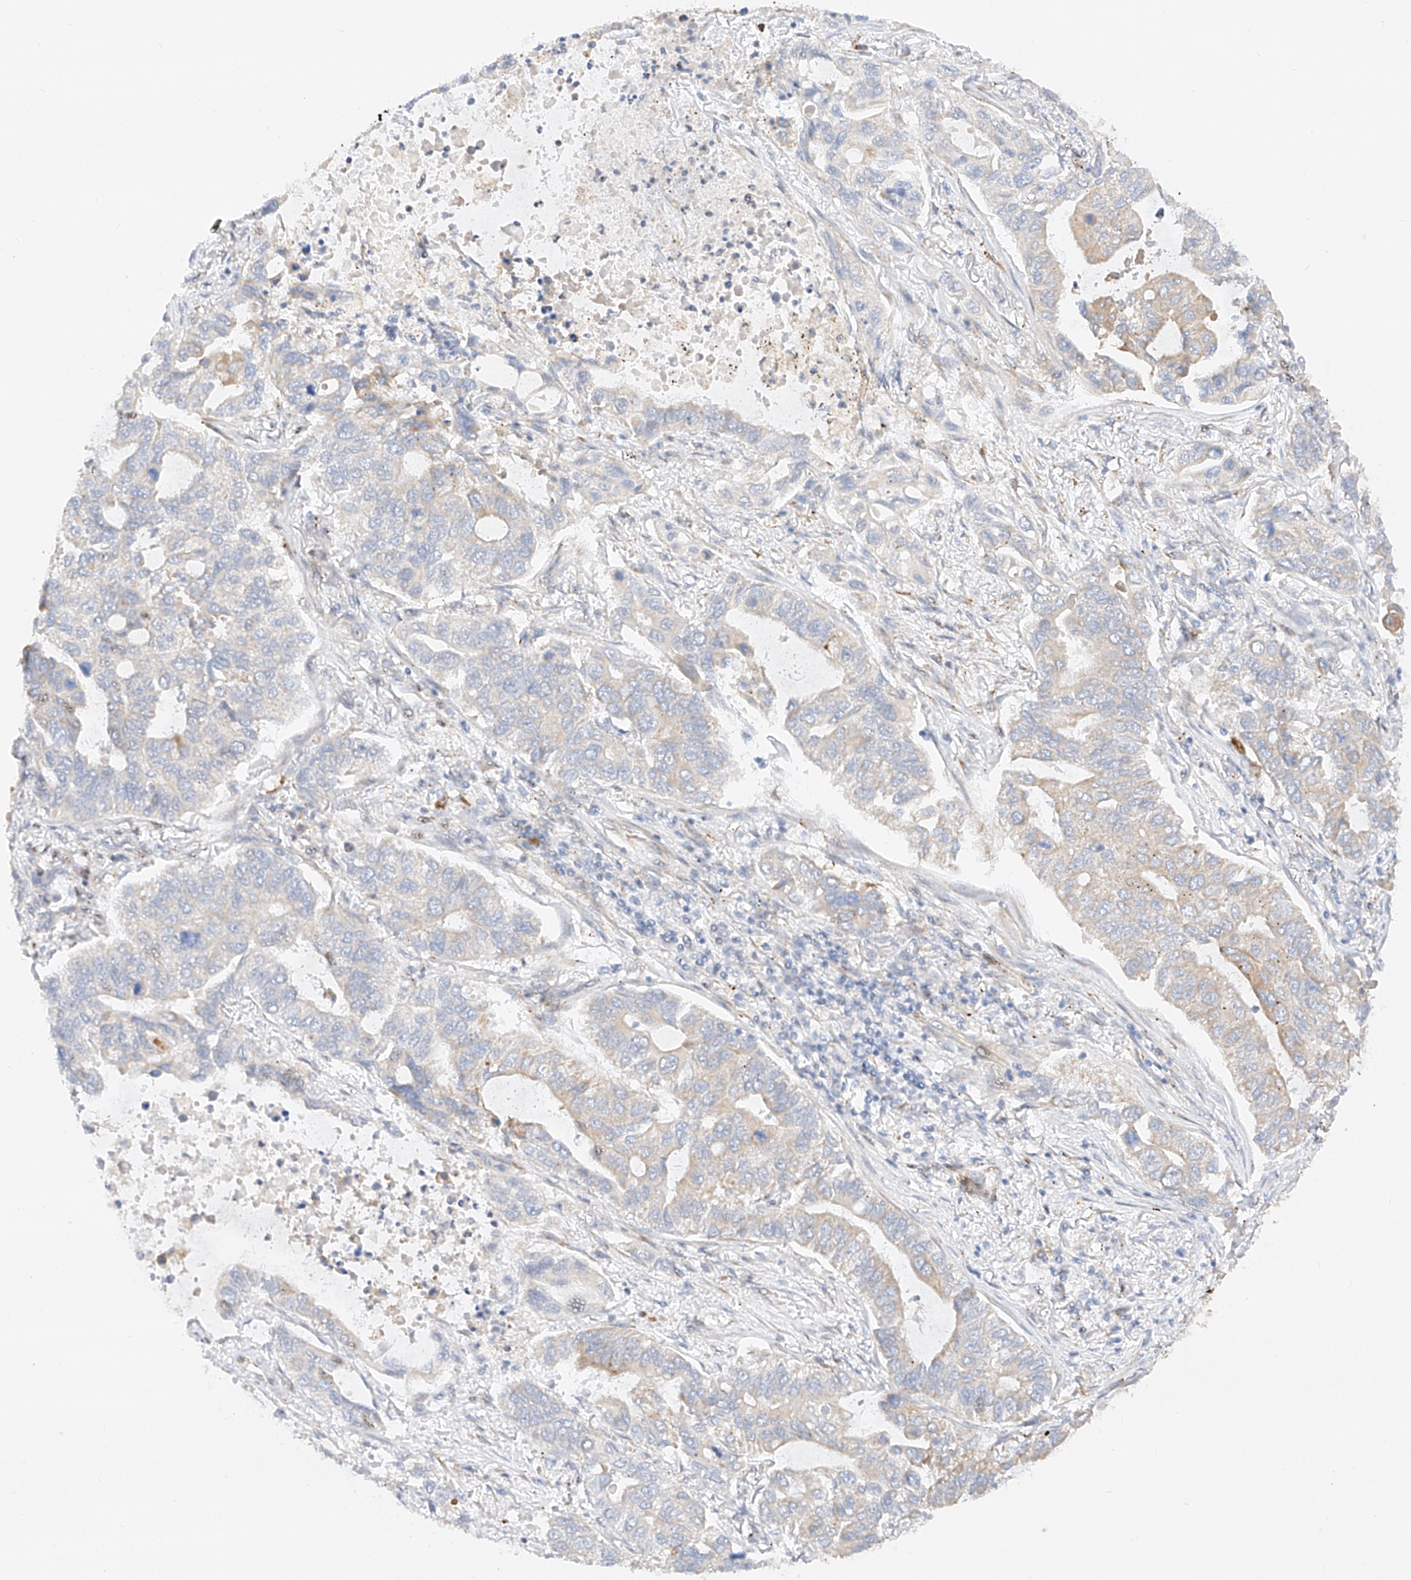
{"staining": {"intensity": "negative", "quantity": "none", "location": "none"}, "tissue": "lung cancer", "cell_type": "Tumor cells", "image_type": "cancer", "snomed": [{"axis": "morphology", "description": "Adenocarcinoma, NOS"}, {"axis": "topography", "description": "Lung"}], "caption": "This is a photomicrograph of immunohistochemistry (IHC) staining of adenocarcinoma (lung), which shows no positivity in tumor cells.", "gene": "ATXN7L2", "patient": {"sex": "male", "age": 64}}